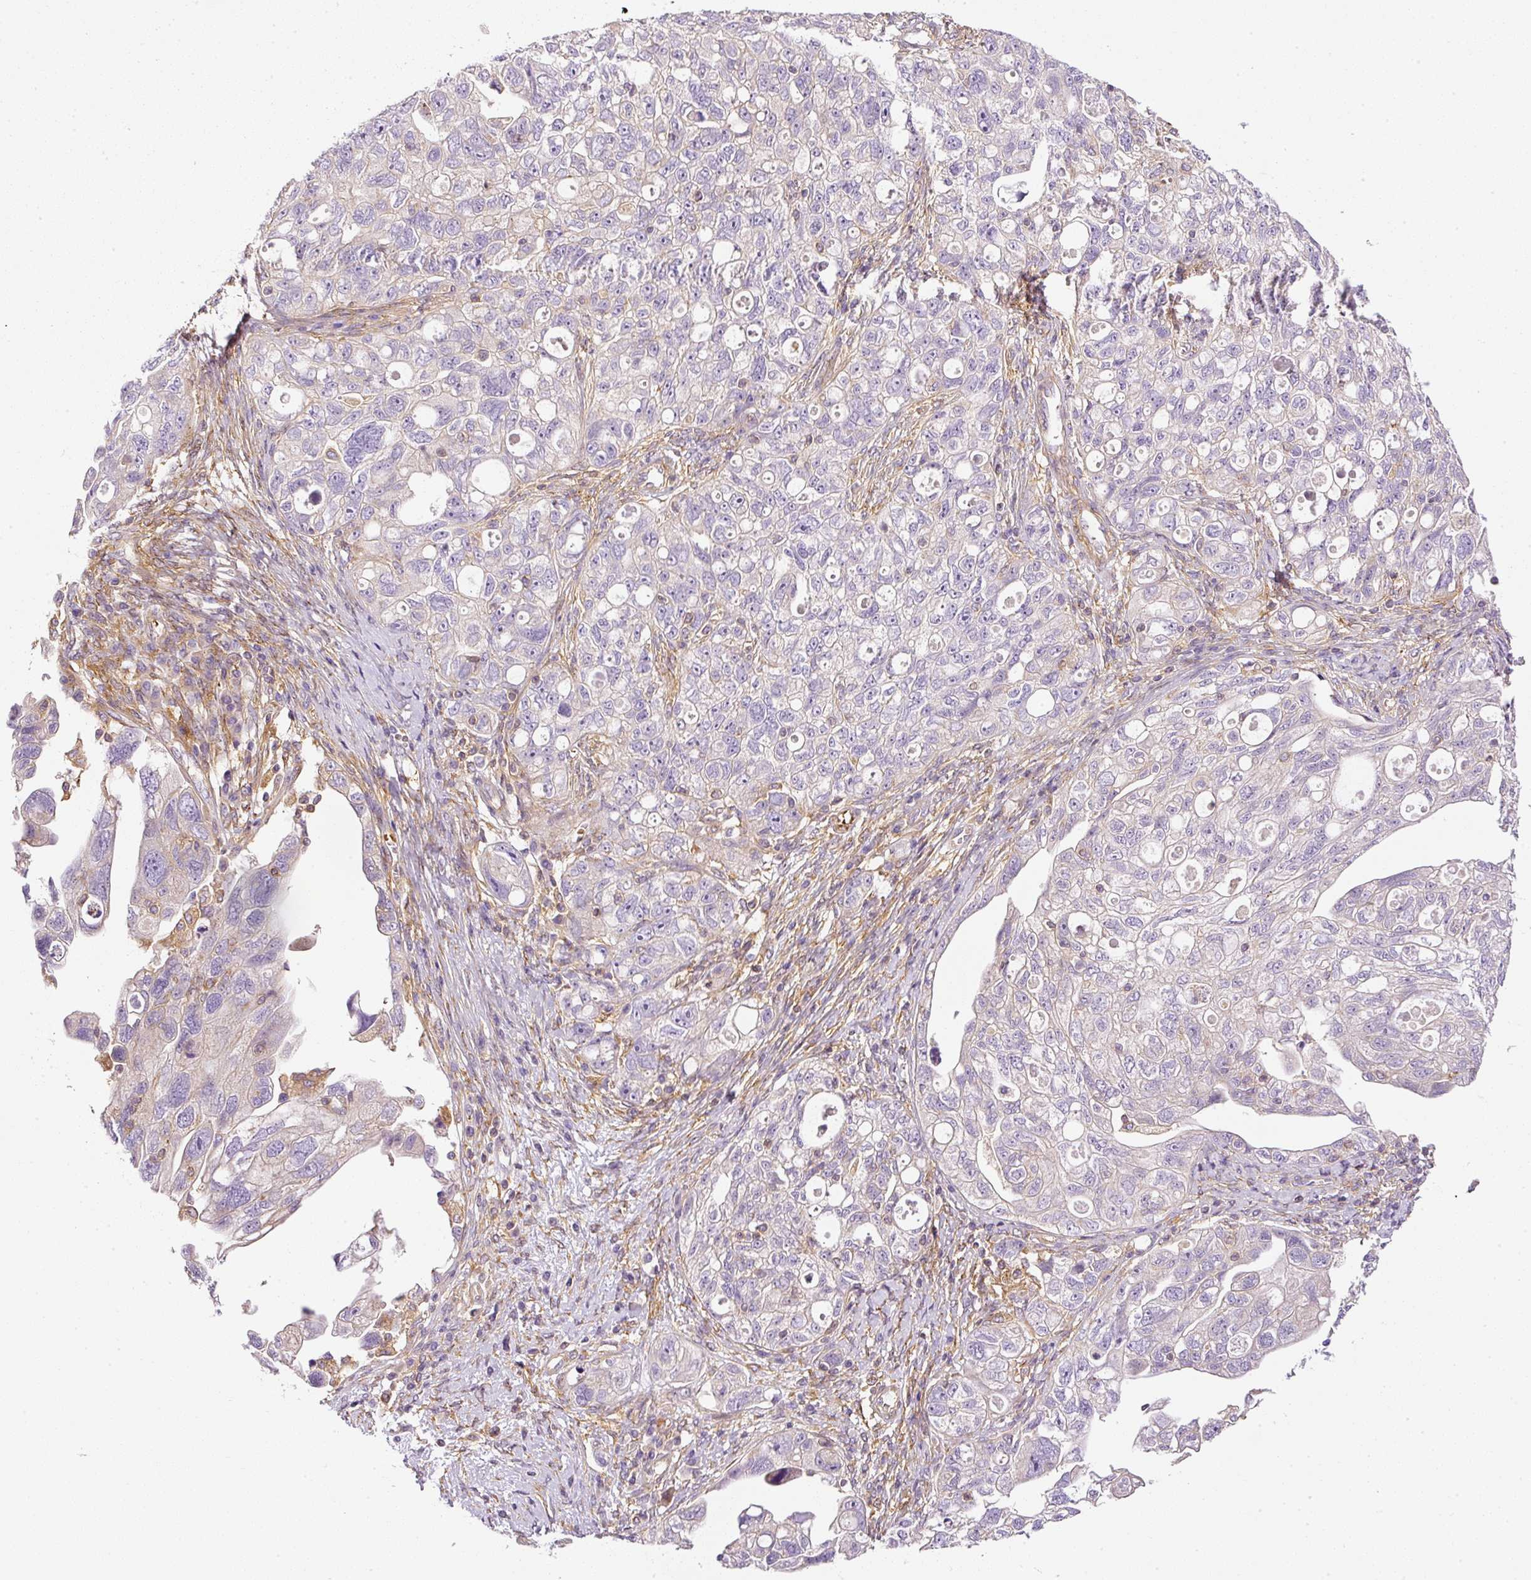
{"staining": {"intensity": "negative", "quantity": "none", "location": "none"}, "tissue": "ovarian cancer", "cell_type": "Tumor cells", "image_type": "cancer", "snomed": [{"axis": "morphology", "description": "Carcinoma, NOS"}, {"axis": "morphology", "description": "Cystadenocarcinoma, serous, NOS"}, {"axis": "topography", "description": "Ovary"}], "caption": "Tumor cells are negative for protein expression in human ovarian serous cystadenocarcinoma.", "gene": "TBC1D2B", "patient": {"sex": "female", "age": 69}}